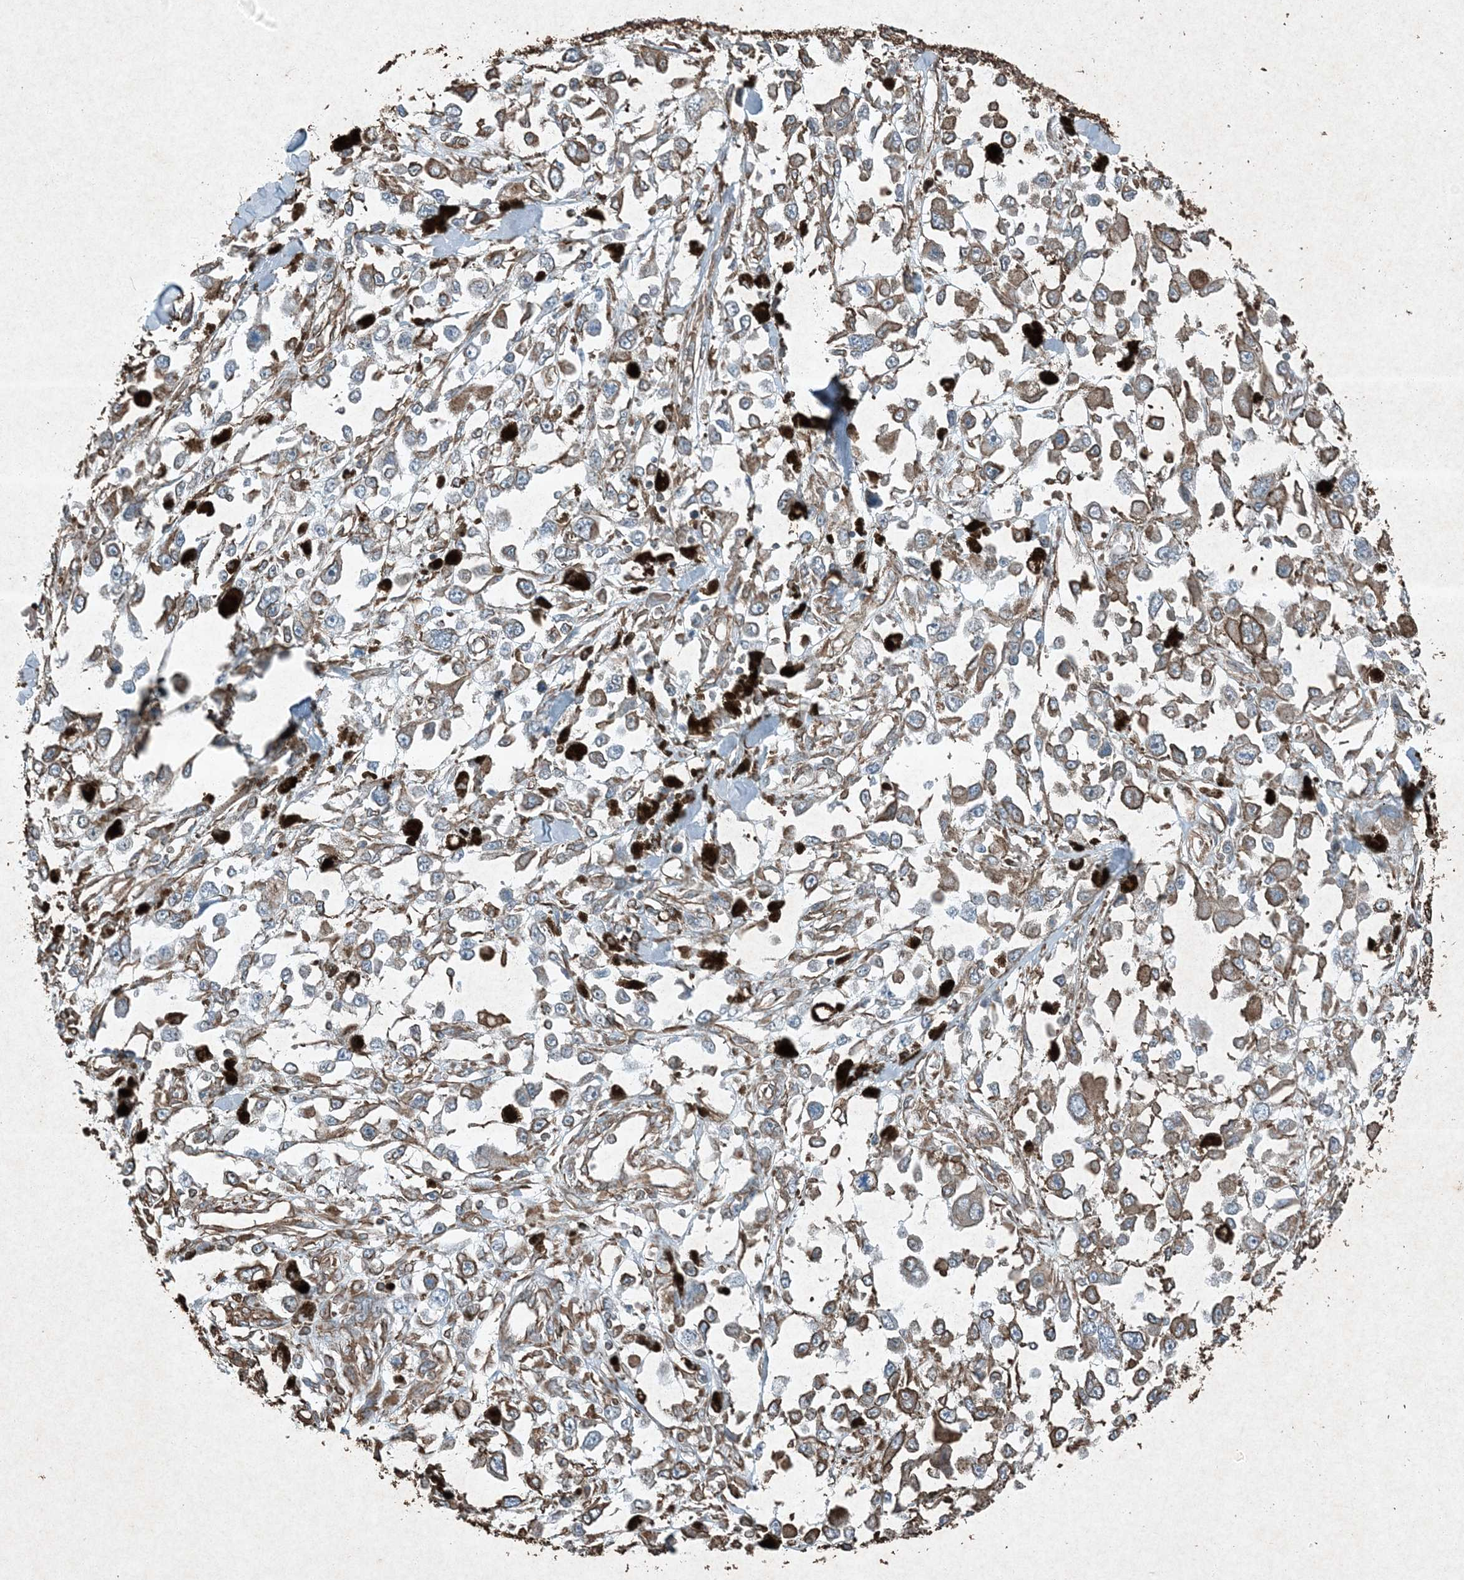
{"staining": {"intensity": "weak", "quantity": ">75%", "location": "cytoplasmic/membranous"}, "tissue": "melanoma", "cell_type": "Tumor cells", "image_type": "cancer", "snomed": [{"axis": "morphology", "description": "Malignant melanoma, Metastatic site"}, {"axis": "topography", "description": "Lymph node"}], "caption": "DAB immunohistochemical staining of melanoma reveals weak cytoplasmic/membranous protein expression in approximately >75% of tumor cells.", "gene": "RYK", "patient": {"sex": "male", "age": 59}}